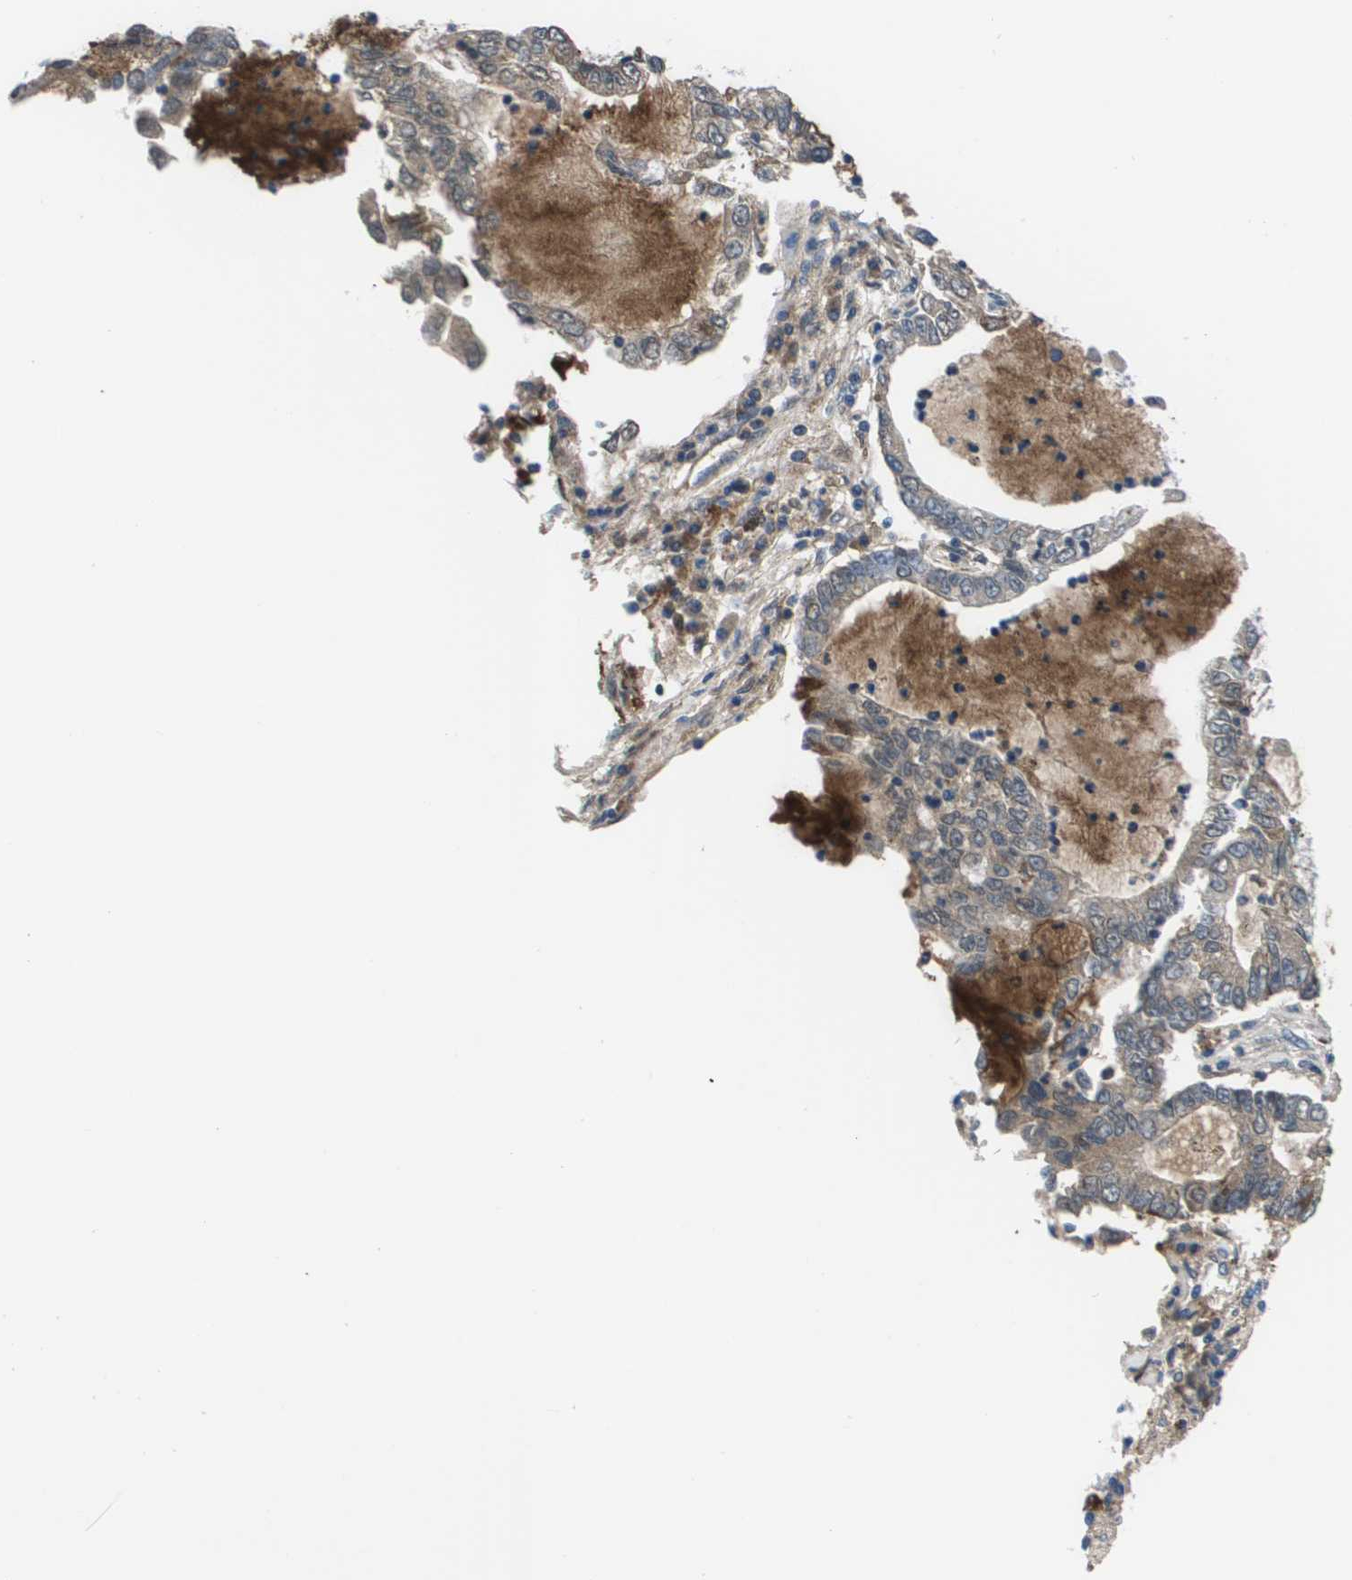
{"staining": {"intensity": "weak", "quantity": "25%-75%", "location": "cytoplasmic/membranous"}, "tissue": "lung cancer", "cell_type": "Tumor cells", "image_type": "cancer", "snomed": [{"axis": "morphology", "description": "Adenocarcinoma, NOS"}, {"axis": "topography", "description": "Lung"}], "caption": "The micrograph demonstrates staining of adenocarcinoma (lung), revealing weak cytoplasmic/membranous protein staining (brown color) within tumor cells. (DAB (3,3'-diaminobenzidine) IHC, brown staining for protein, blue staining for nuclei).", "gene": "VTN", "patient": {"sex": "female", "age": 51}}